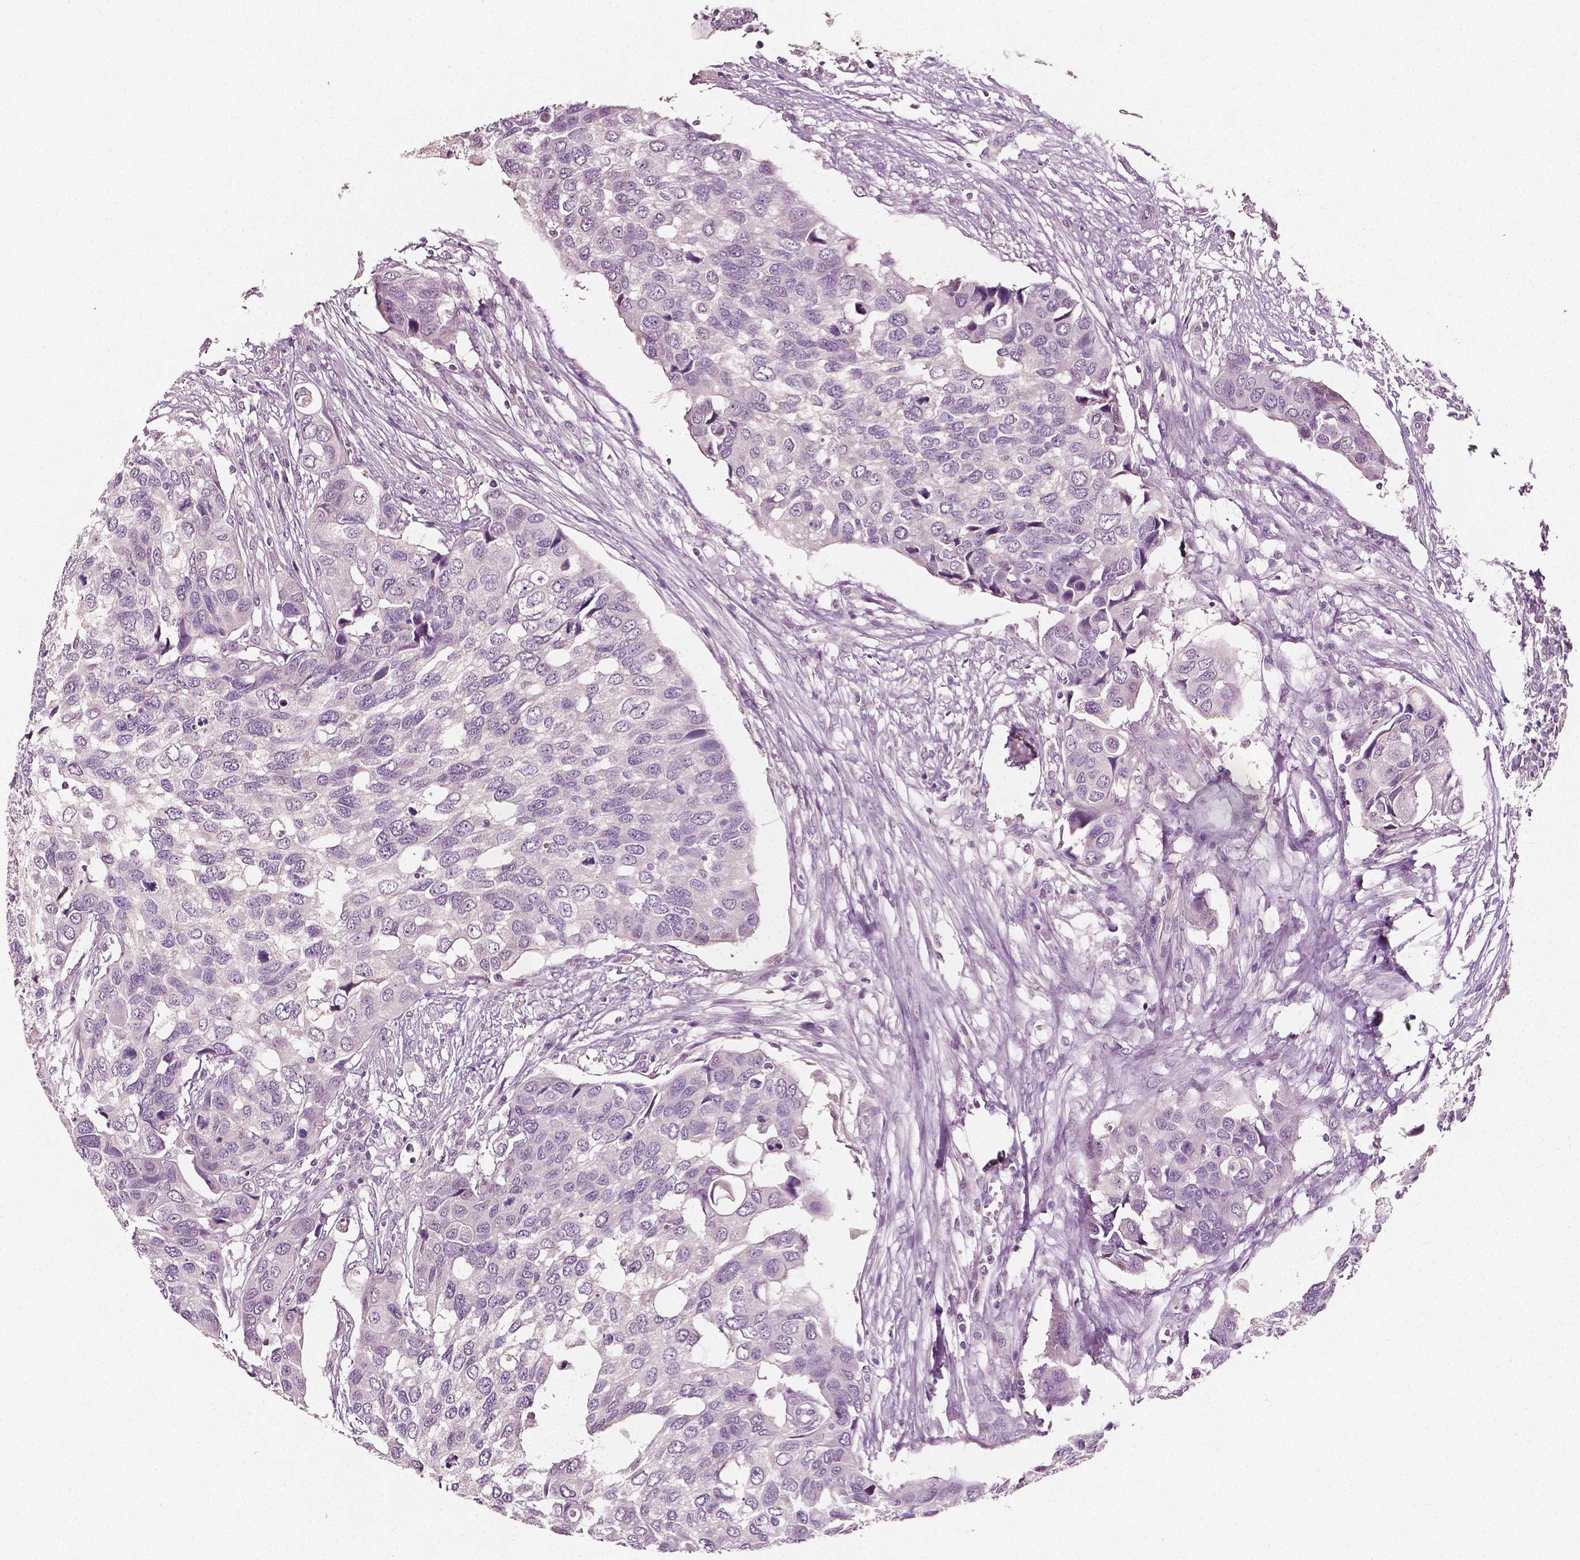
{"staining": {"intensity": "negative", "quantity": "none", "location": "none"}, "tissue": "urothelial cancer", "cell_type": "Tumor cells", "image_type": "cancer", "snomed": [{"axis": "morphology", "description": "Urothelial carcinoma, High grade"}, {"axis": "topography", "description": "Urinary bladder"}], "caption": "A micrograph of human urothelial cancer is negative for staining in tumor cells. The staining was performed using DAB to visualize the protein expression in brown, while the nuclei were stained in blue with hematoxylin (Magnification: 20x).", "gene": "PLA2R1", "patient": {"sex": "male", "age": 60}}